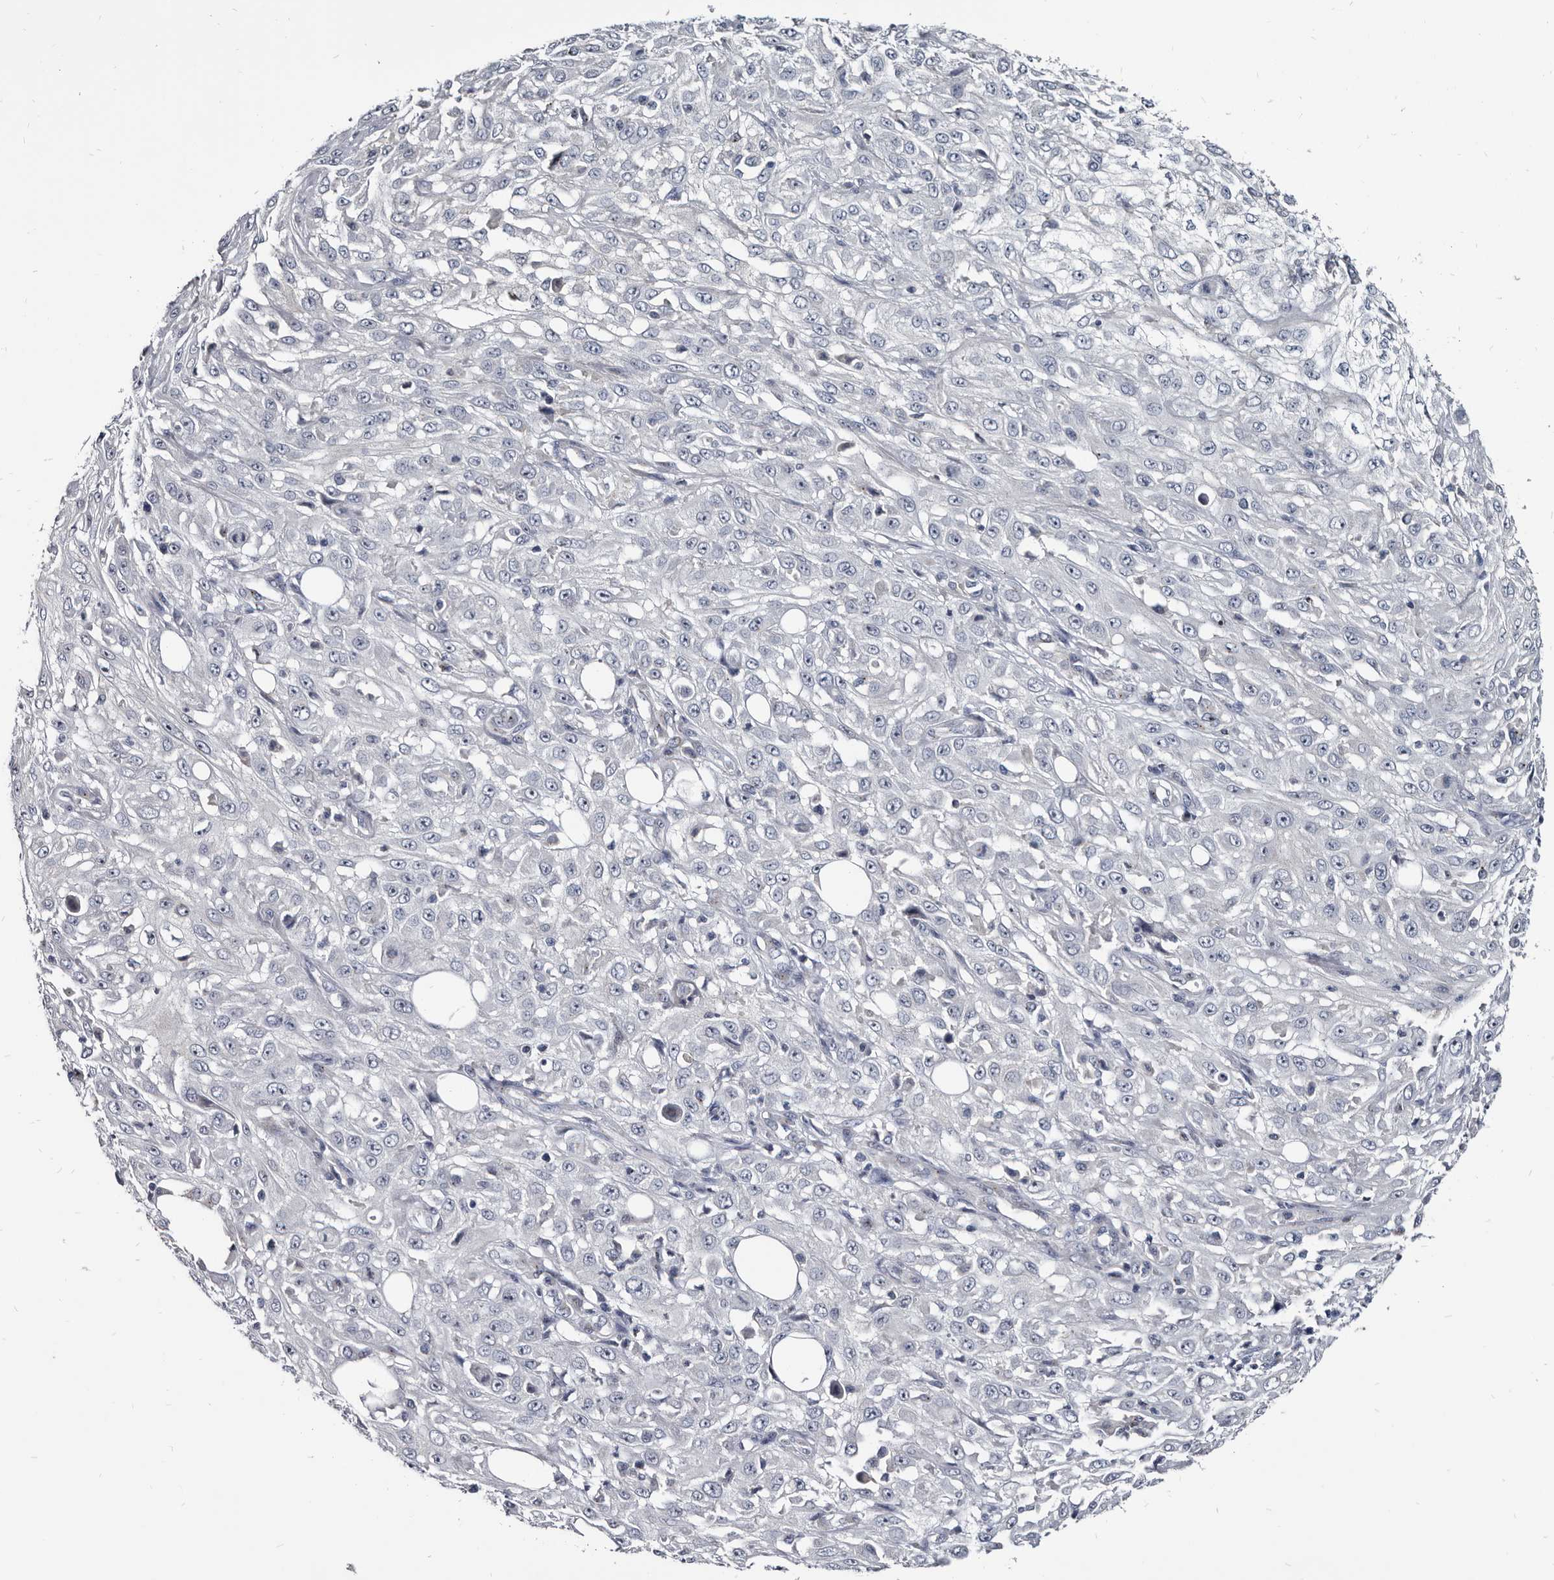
{"staining": {"intensity": "negative", "quantity": "none", "location": "none"}, "tissue": "skin cancer", "cell_type": "Tumor cells", "image_type": "cancer", "snomed": [{"axis": "morphology", "description": "Squamous cell carcinoma, NOS"}, {"axis": "morphology", "description": "Squamous cell carcinoma, metastatic, NOS"}, {"axis": "topography", "description": "Skin"}, {"axis": "topography", "description": "Lymph node"}], "caption": "Histopathology image shows no significant protein expression in tumor cells of skin metastatic squamous cell carcinoma. (DAB immunohistochemistry (IHC), high magnification).", "gene": "PRSS8", "patient": {"sex": "male", "age": 75}}